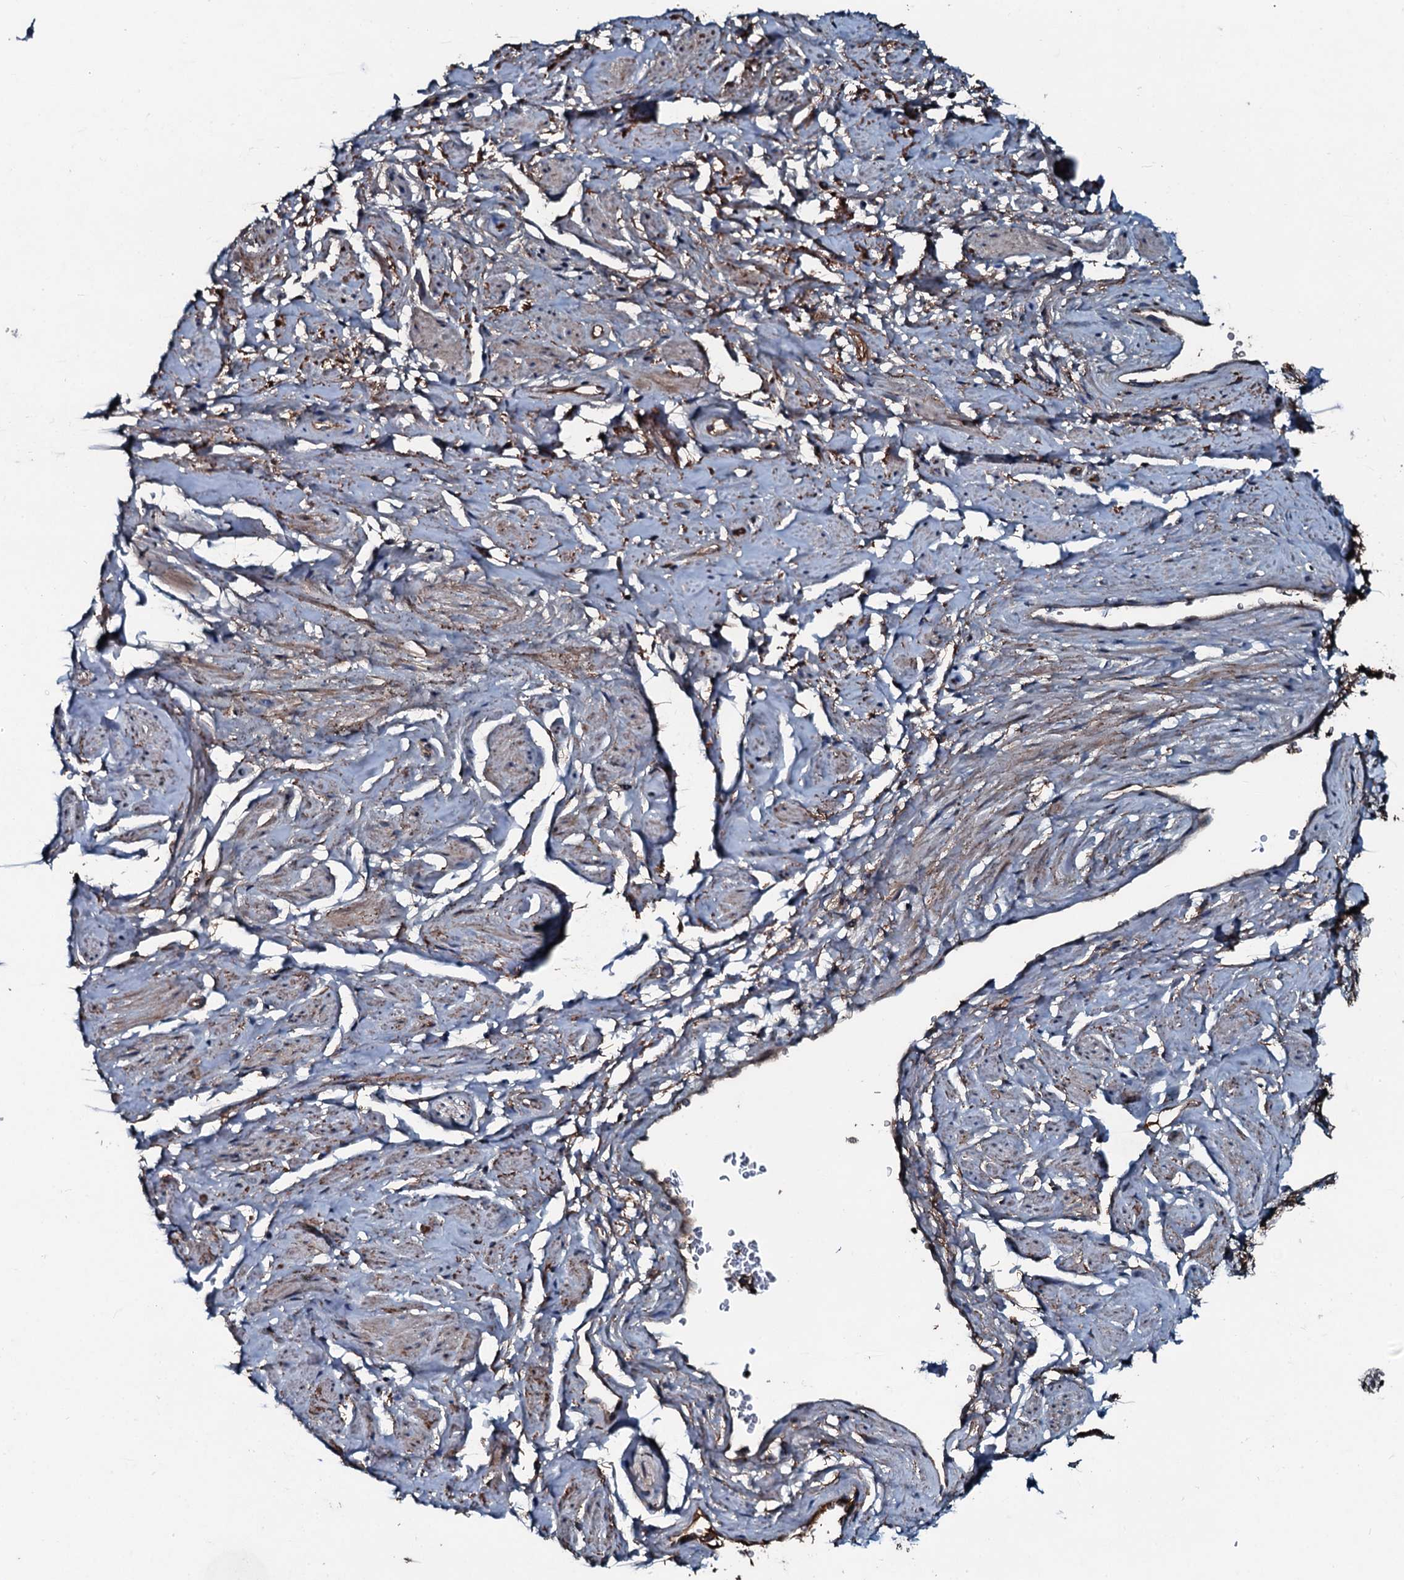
{"staining": {"intensity": "negative", "quantity": "none", "location": "none"}, "tissue": "adipose tissue", "cell_type": "Adipocytes", "image_type": "normal", "snomed": [{"axis": "morphology", "description": "Normal tissue, NOS"}, {"axis": "morphology", "description": "Adenocarcinoma, NOS"}, {"axis": "topography", "description": "Rectum"}, {"axis": "topography", "description": "Vagina"}, {"axis": "topography", "description": "Peripheral nerve tissue"}], "caption": "DAB (3,3'-diaminobenzidine) immunohistochemical staining of normal adipose tissue displays no significant staining in adipocytes.", "gene": "AARS1", "patient": {"sex": "female", "age": 71}}